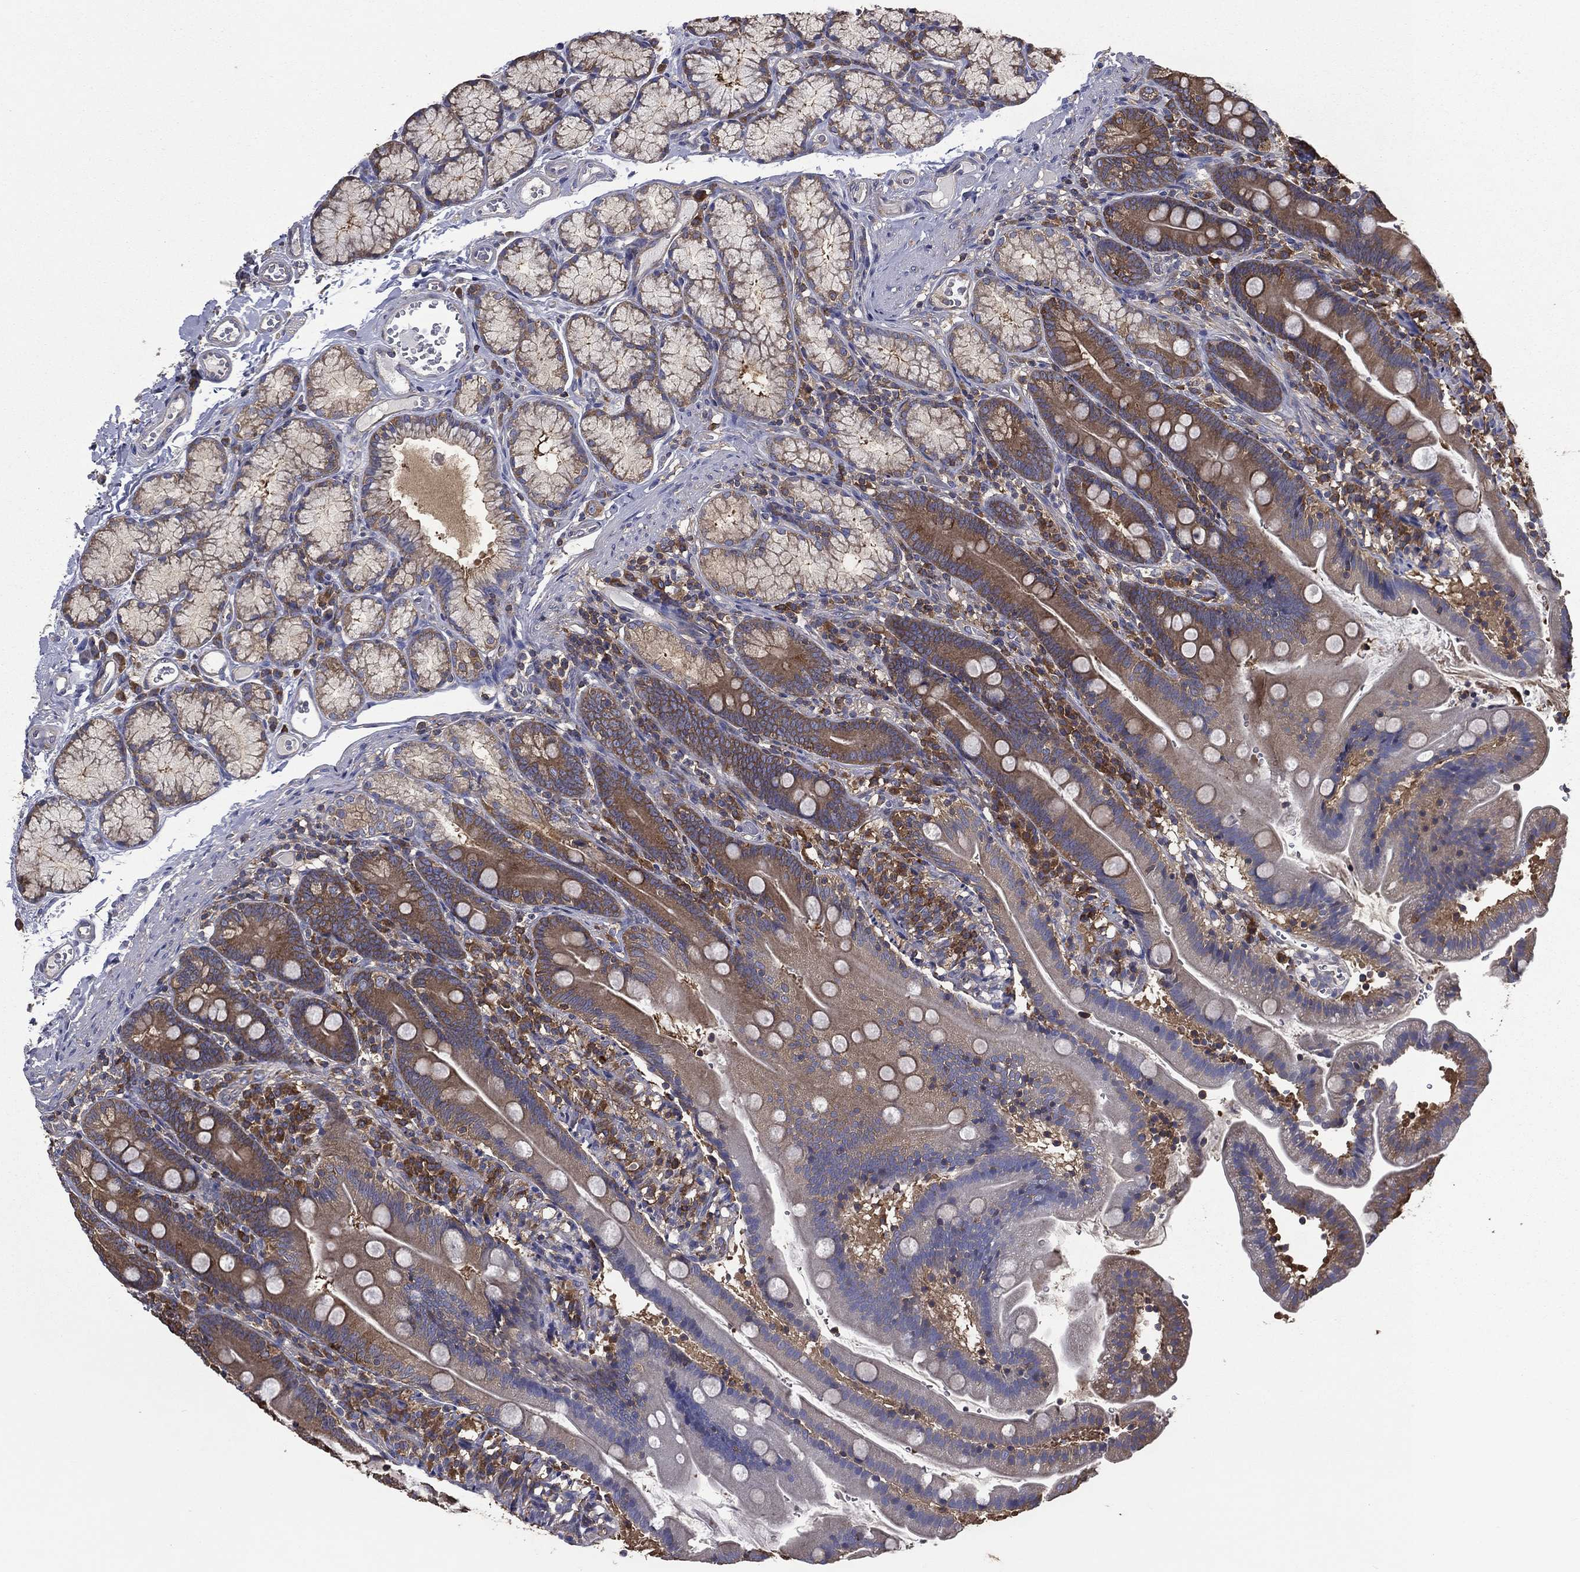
{"staining": {"intensity": "moderate", "quantity": "25%-75%", "location": "cytoplasmic/membranous"}, "tissue": "duodenum", "cell_type": "Glandular cells", "image_type": "normal", "snomed": [{"axis": "morphology", "description": "Normal tissue, NOS"}, {"axis": "topography", "description": "Duodenum"}], "caption": "Brown immunohistochemical staining in unremarkable human duodenum exhibits moderate cytoplasmic/membranous positivity in about 25%-75% of glandular cells.", "gene": "SARS1", "patient": {"sex": "female", "age": 67}}